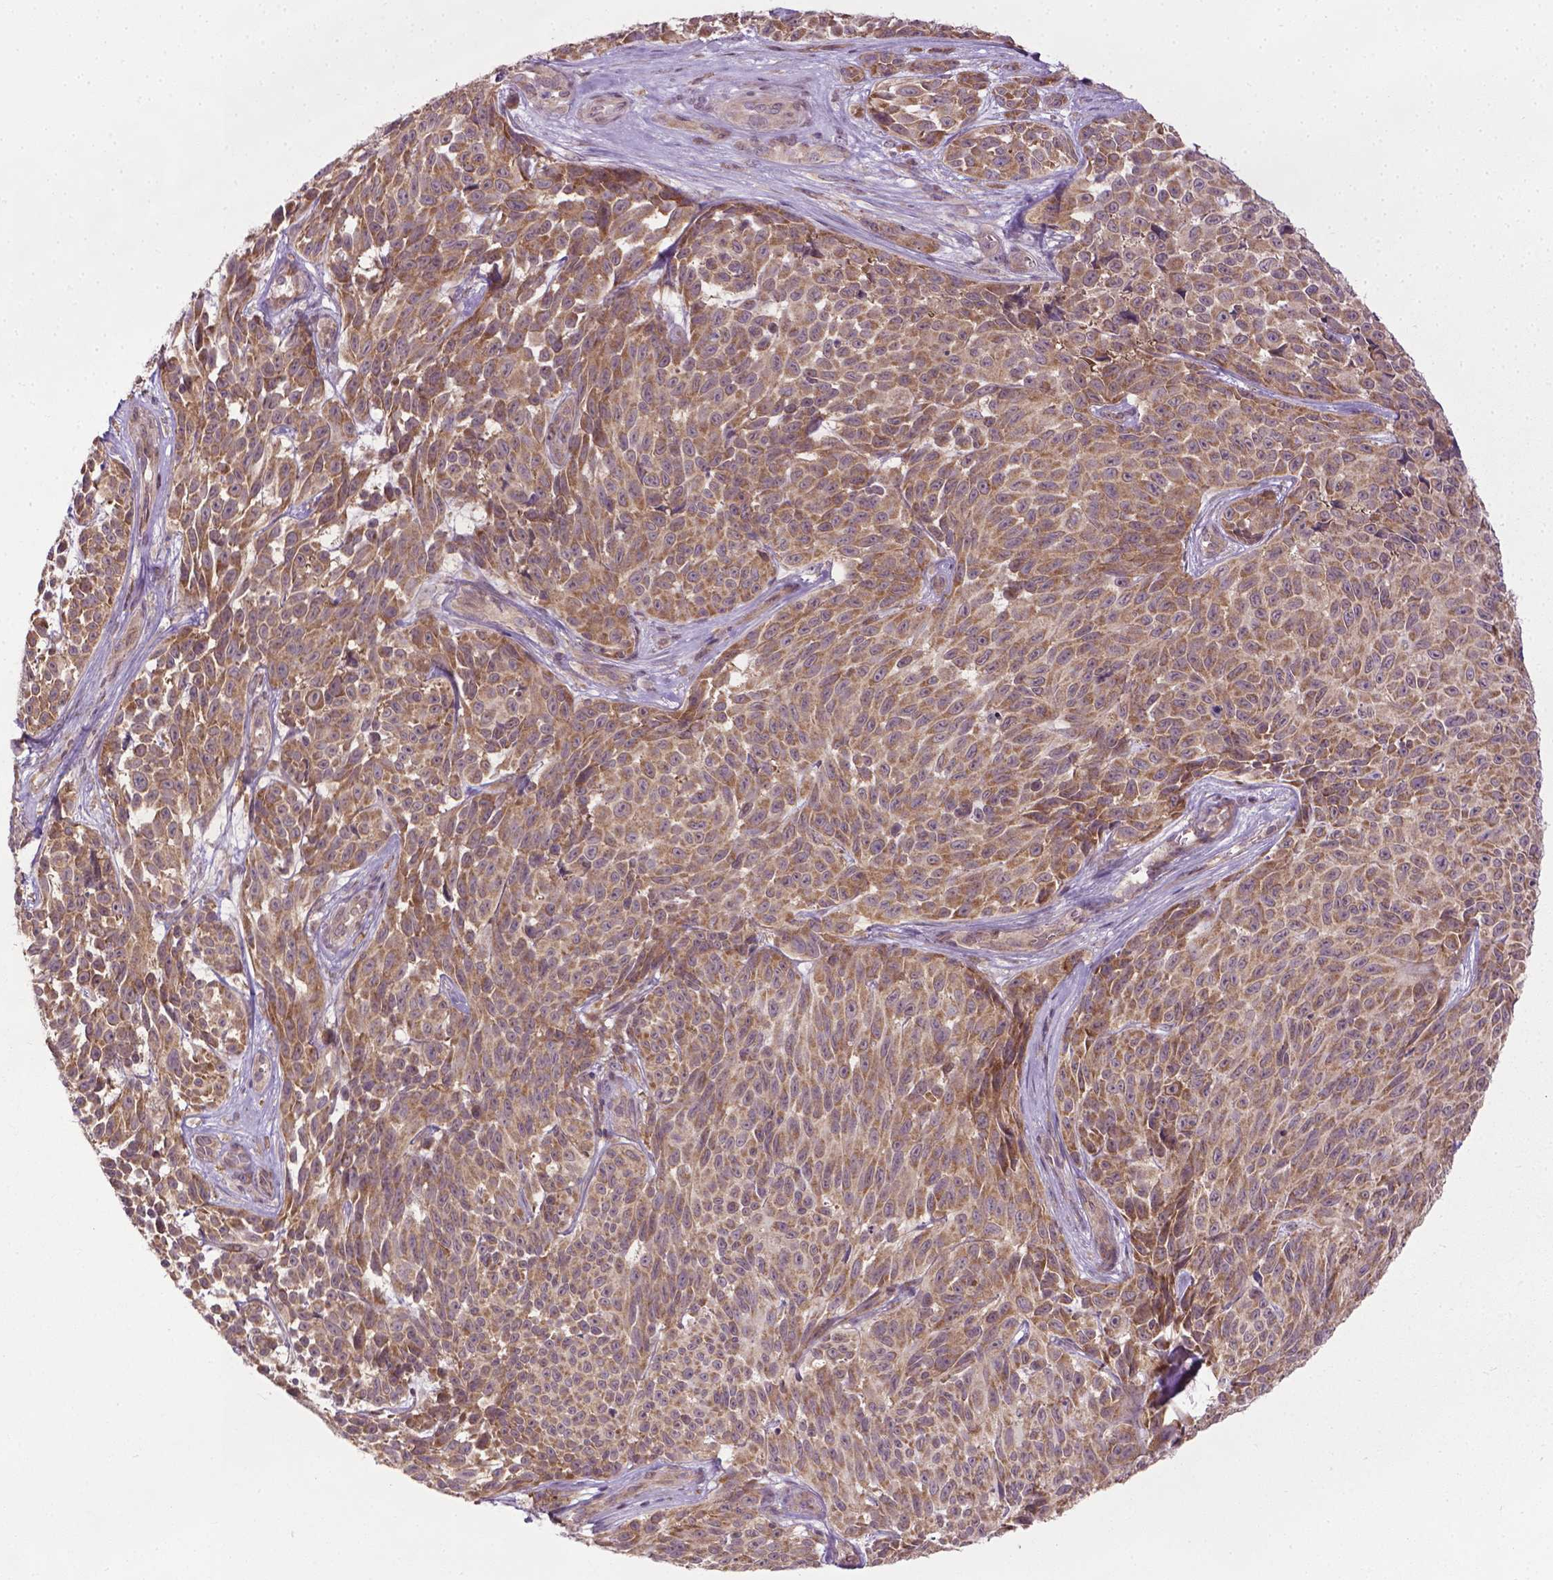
{"staining": {"intensity": "moderate", "quantity": ">75%", "location": "cytoplasmic/membranous"}, "tissue": "melanoma", "cell_type": "Tumor cells", "image_type": "cancer", "snomed": [{"axis": "morphology", "description": "Malignant melanoma, NOS"}, {"axis": "topography", "description": "Skin"}], "caption": "Human malignant melanoma stained with a protein marker displays moderate staining in tumor cells.", "gene": "PRAG1", "patient": {"sex": "female", "age": 88}}